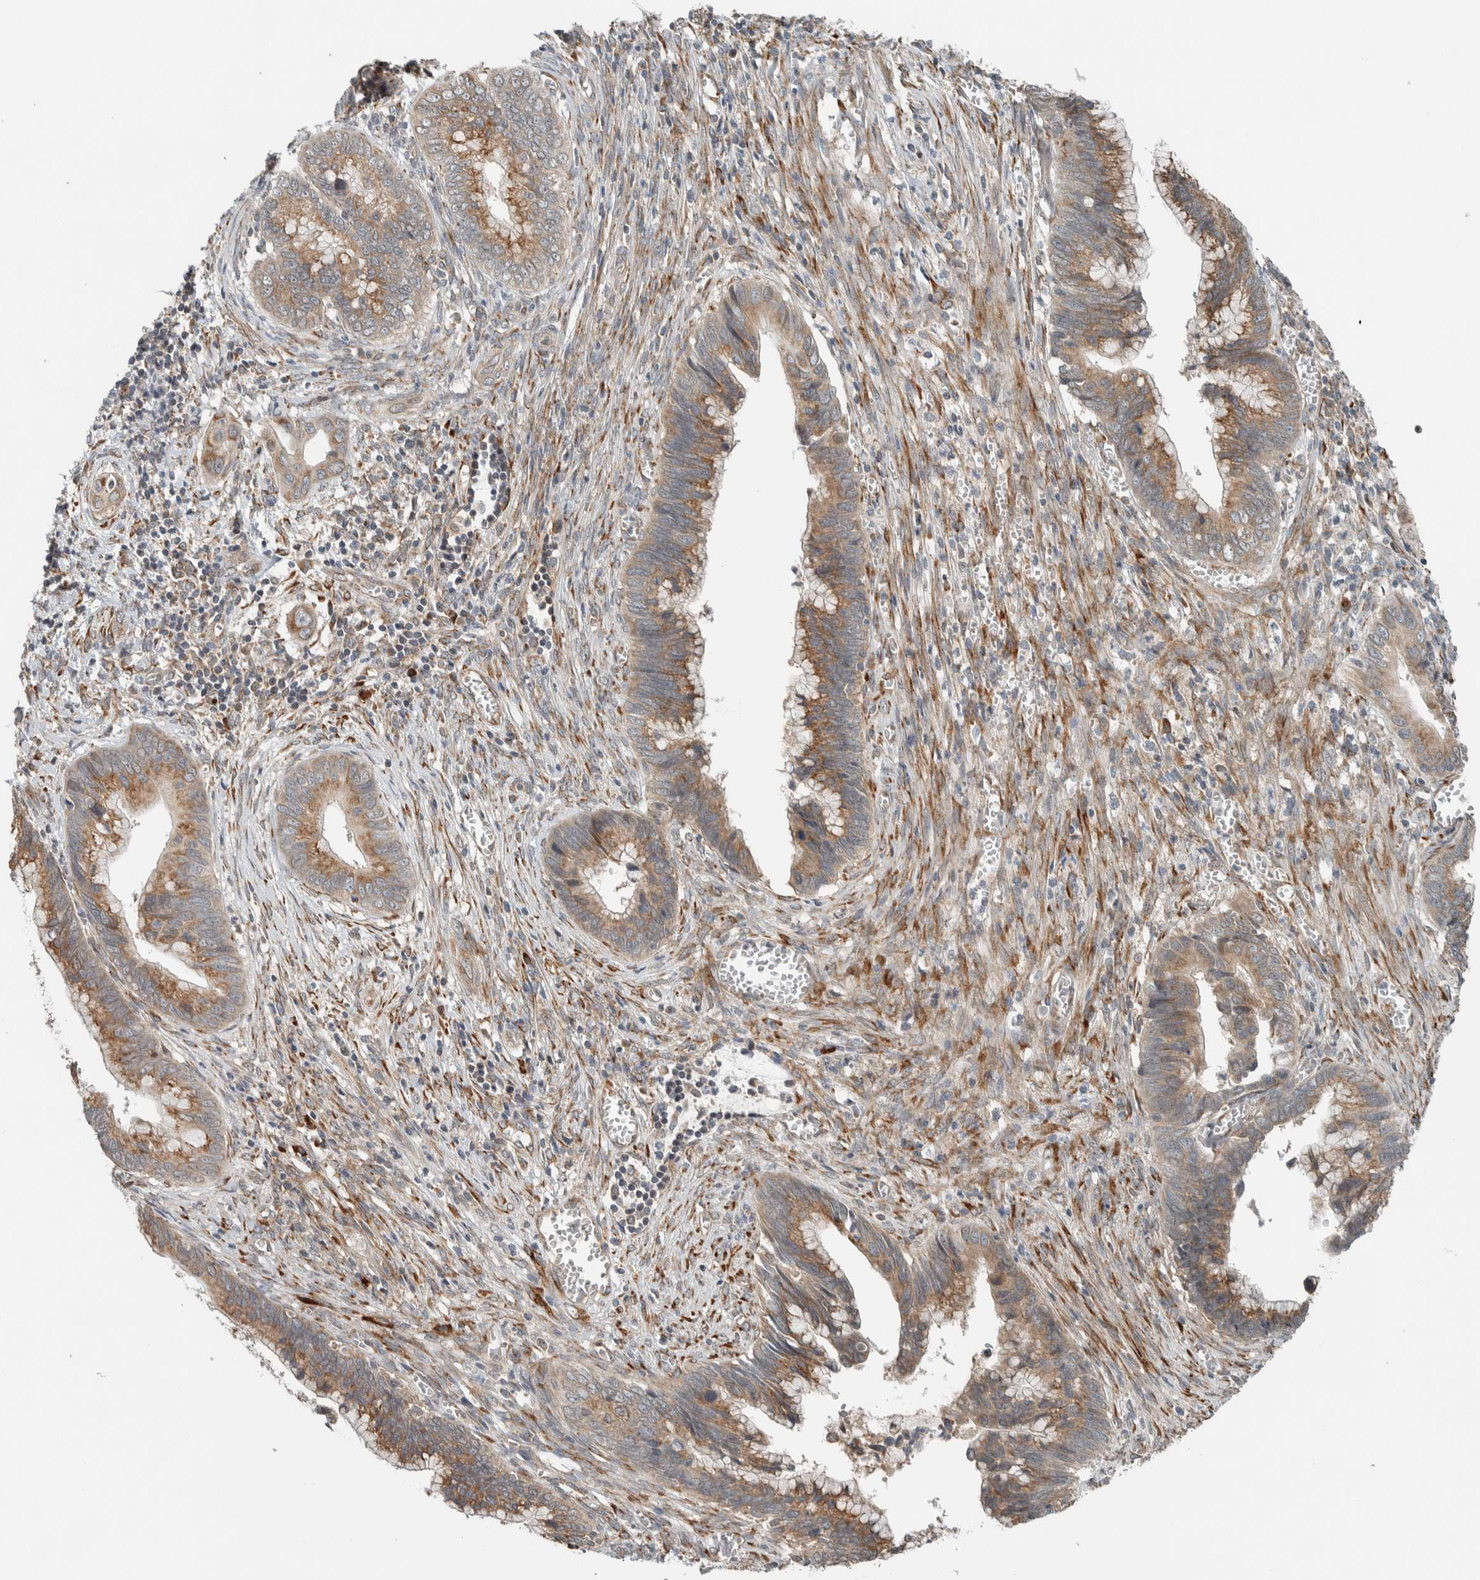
{"staining": {"intensity": "moderate", "quantity": ">75%", "location": "cytoplasmic/membranous"}, "tissue": "cervical cancer", "cell_type": "Tumor cells", "image_type": "cancer", "snomed": [{"axis": "morphology", "description": "Adenocarcinoma, NOS"}, {"axis": "topography", "description": "Cervix"}], "caption": "Protein expression by immunohistochemistry displays moderate cytoplasmic/membranous staining in about >75% of tumor cells in cervical cancer. (brown staining indicates protein expression, while blue staining denotes nuclei).", "gene": "CTBP2", "patient": {"sex": "female", "age": 44}}